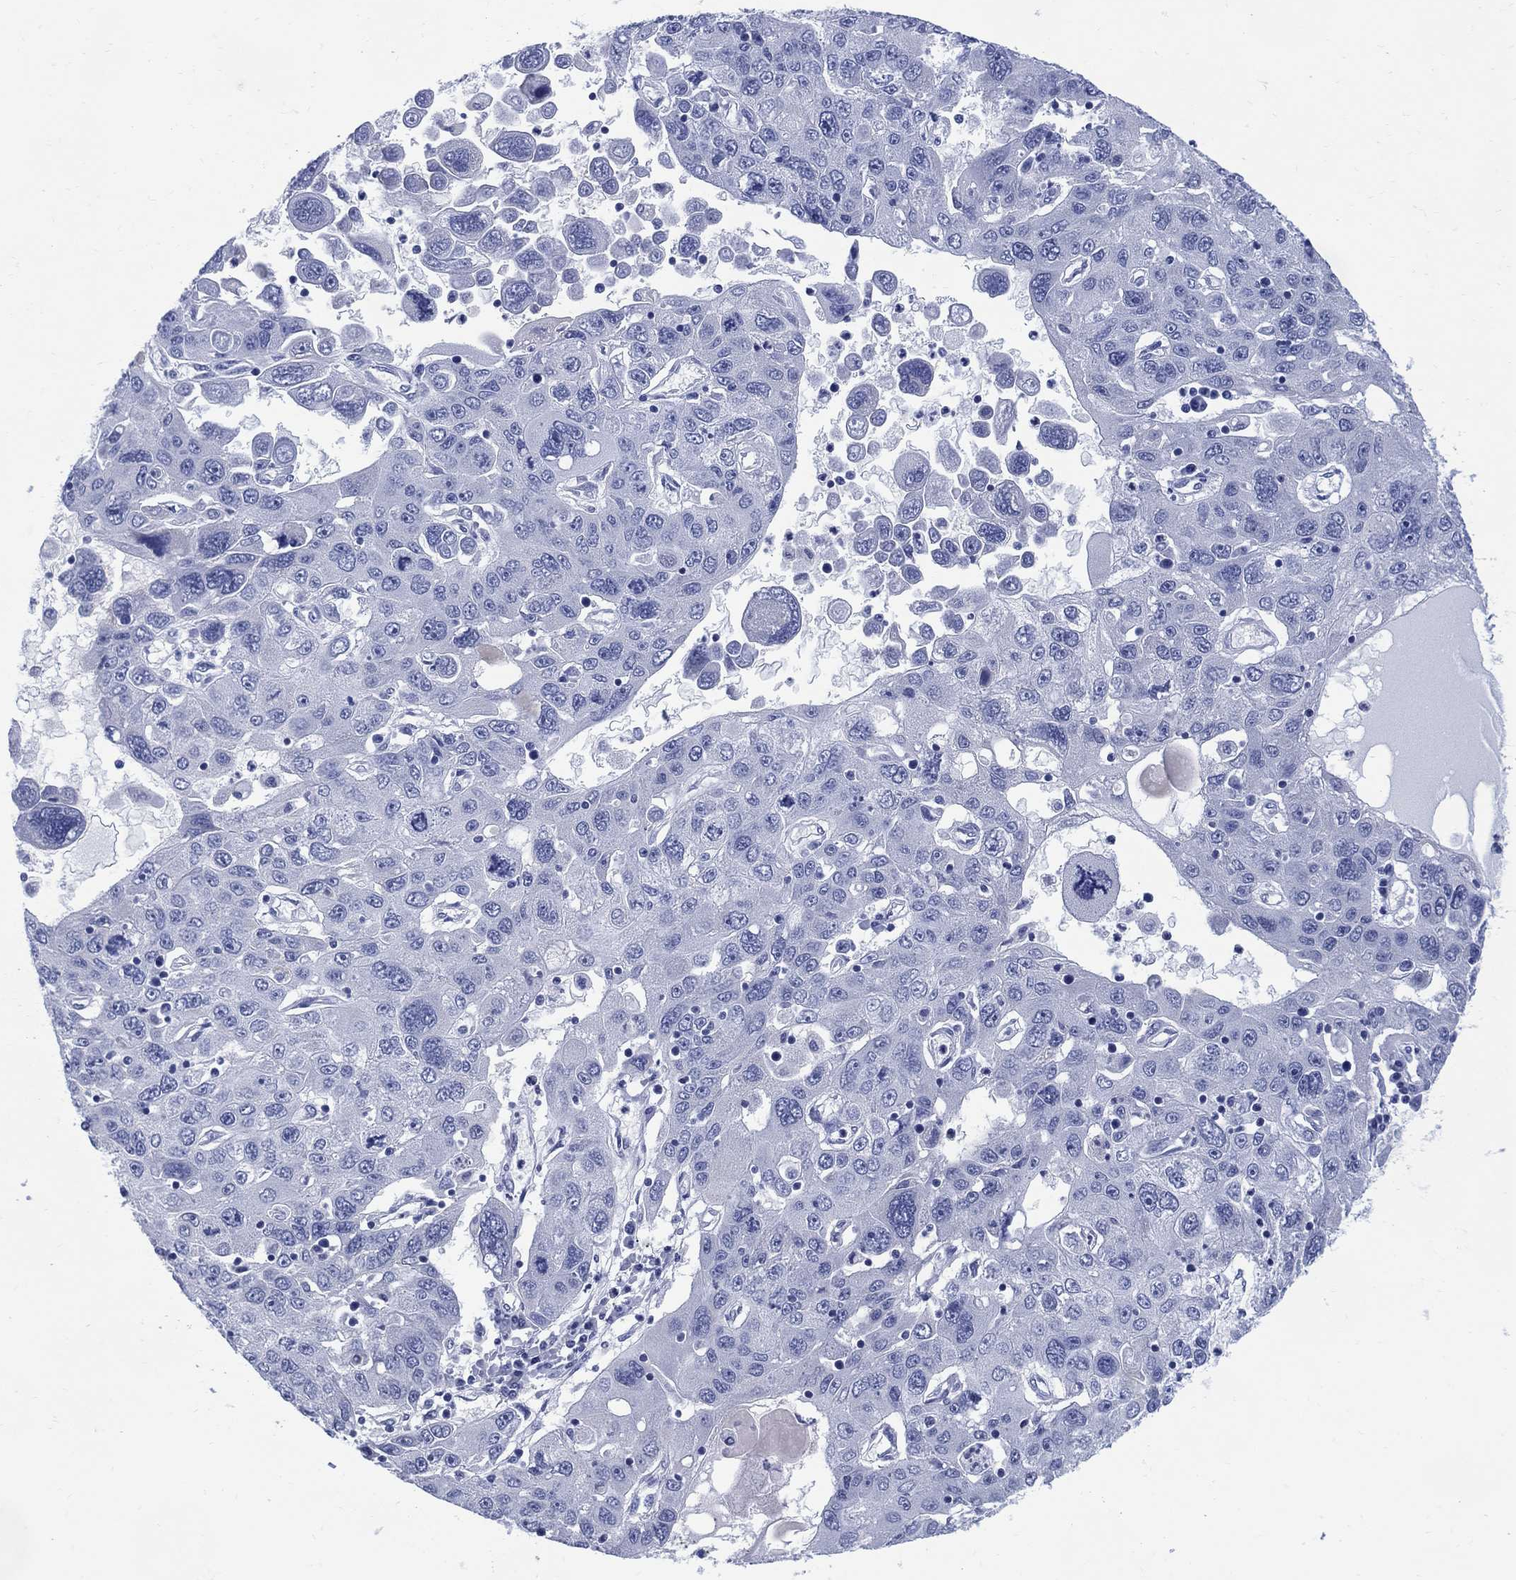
{"staining": {"intensity": "negative", "quantity": "none", "location": "none"}, "tissue": "stomach cancer", "cell_type": "Tumor cells", "image_type": "cancer", "snomed": [{"axis": "morphology", "description": "Adenocarcinoma, NOS"}, {"axis": "topography", "description": "Stomach"}], "caption": "High magnification brightfield microscopy of stomach cancer stained with DAB (brown) and counterstained with hematoxylin (blue): tumor cells show no significant positivity.", "gene": "DDI1", "patient": {"sex": "male", "age": 56}}